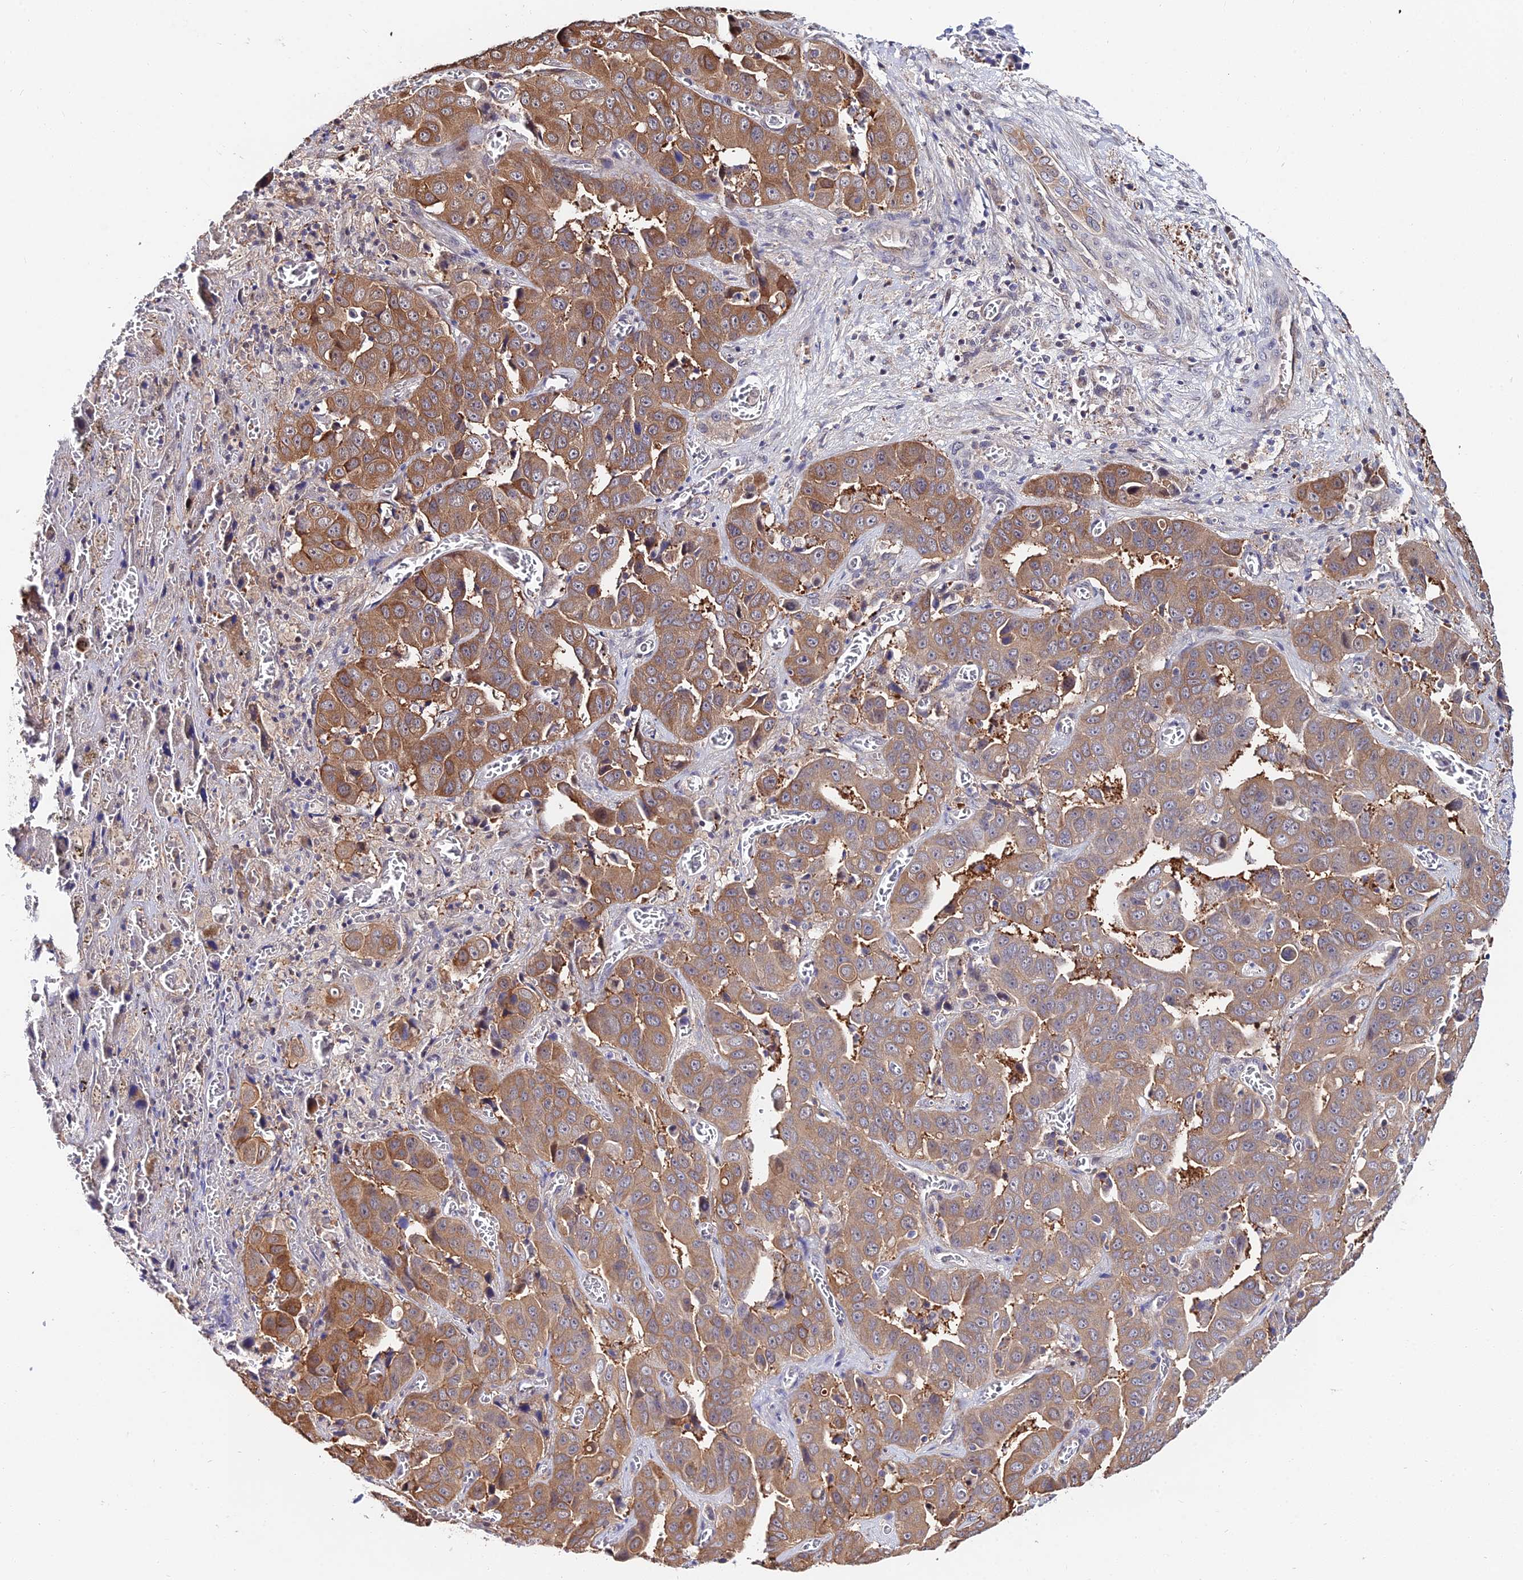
{"staining": {"intensity": "moderate", "quantity": ">75%", "location": "cytoplasmic/membranous"}, "tissue": "liver cancer", "cell_type": "Tumor cells", "image_type": "cancer", "snomed": [{"axis": "morphology", "description": "Cholangiocarcinoma"}, {"axis": "topography", "description": "Liver"}], "caption": "Liver cholangiocarcinoma stained with a protein marker exhibits moderate staining in tumor cells.", "gene": "INPP4A", "patient": {"sex": "female", "age": 52}}